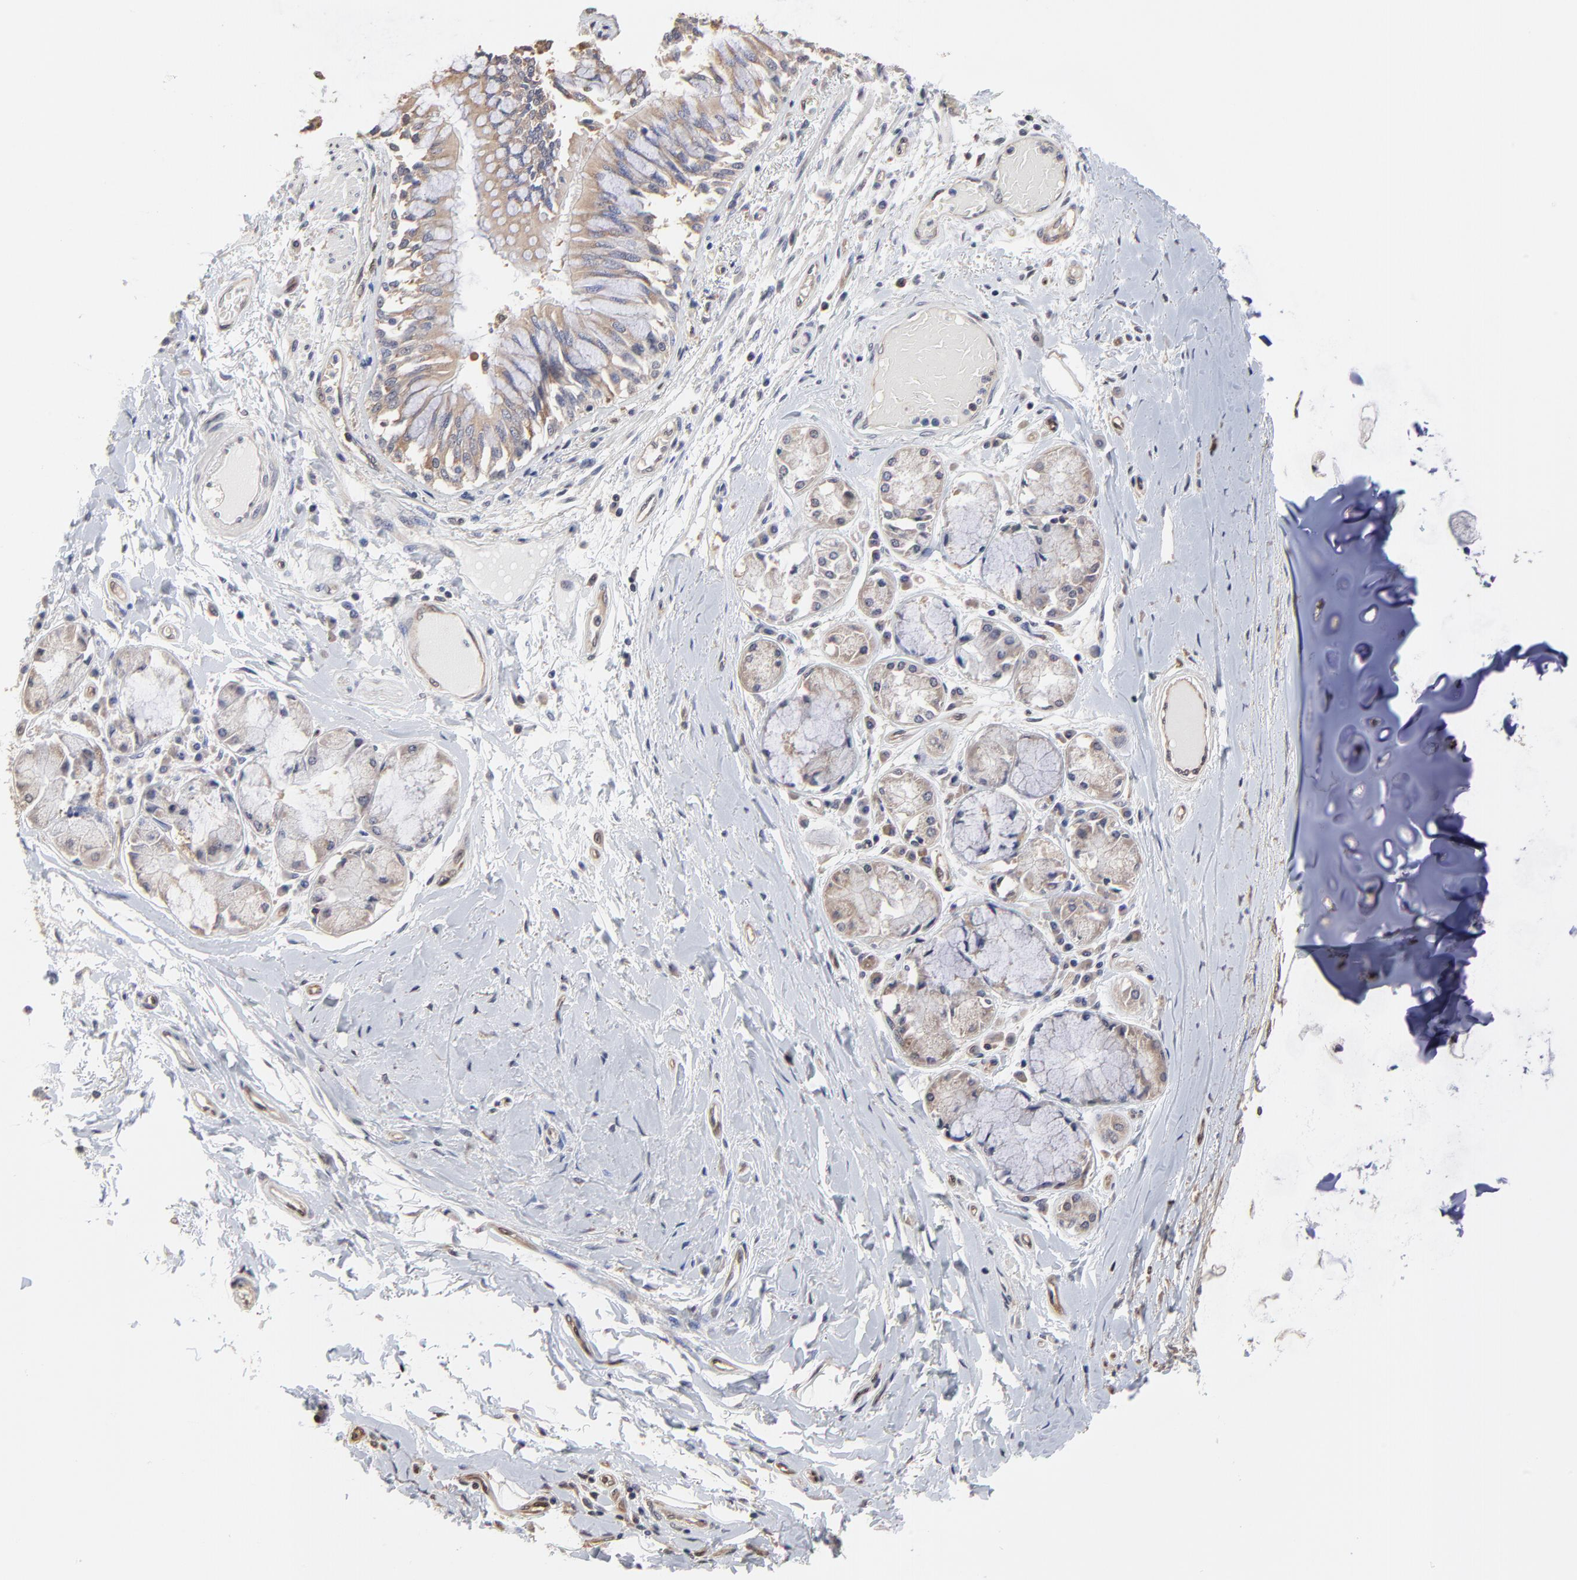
{"staining": {"intensity": "weak", "quantity": ">75%", "location": "cytoplasmic/membranous"}, "tissue": "bronchus", "cell_type": "Respiratory epithelial cells", "image_type": "normal", "snomed": [{"axis": "morphology", "description": "Normal tissue, NOS"}, {"axis": "topography", "description": "Cartilage tissue"}, {"axis": "topography", "description": "Bronchus"}, {"axis": "topography", "description": "Lung"}, {"axis": "topography", "description": "Peripheral nerve tissue"}], "caption": "Immunohistochemical staining of unremarkable bronchus reveals >75% levels of weak cytoplasmic/membranous protein positivity in approximately >75% of respiratory epithelial cells. (brown staining indicates protein expression, while blue staining denotes nuclei).", "gene": "CCT2", "patient": {"sex": "female", "age": 49}}